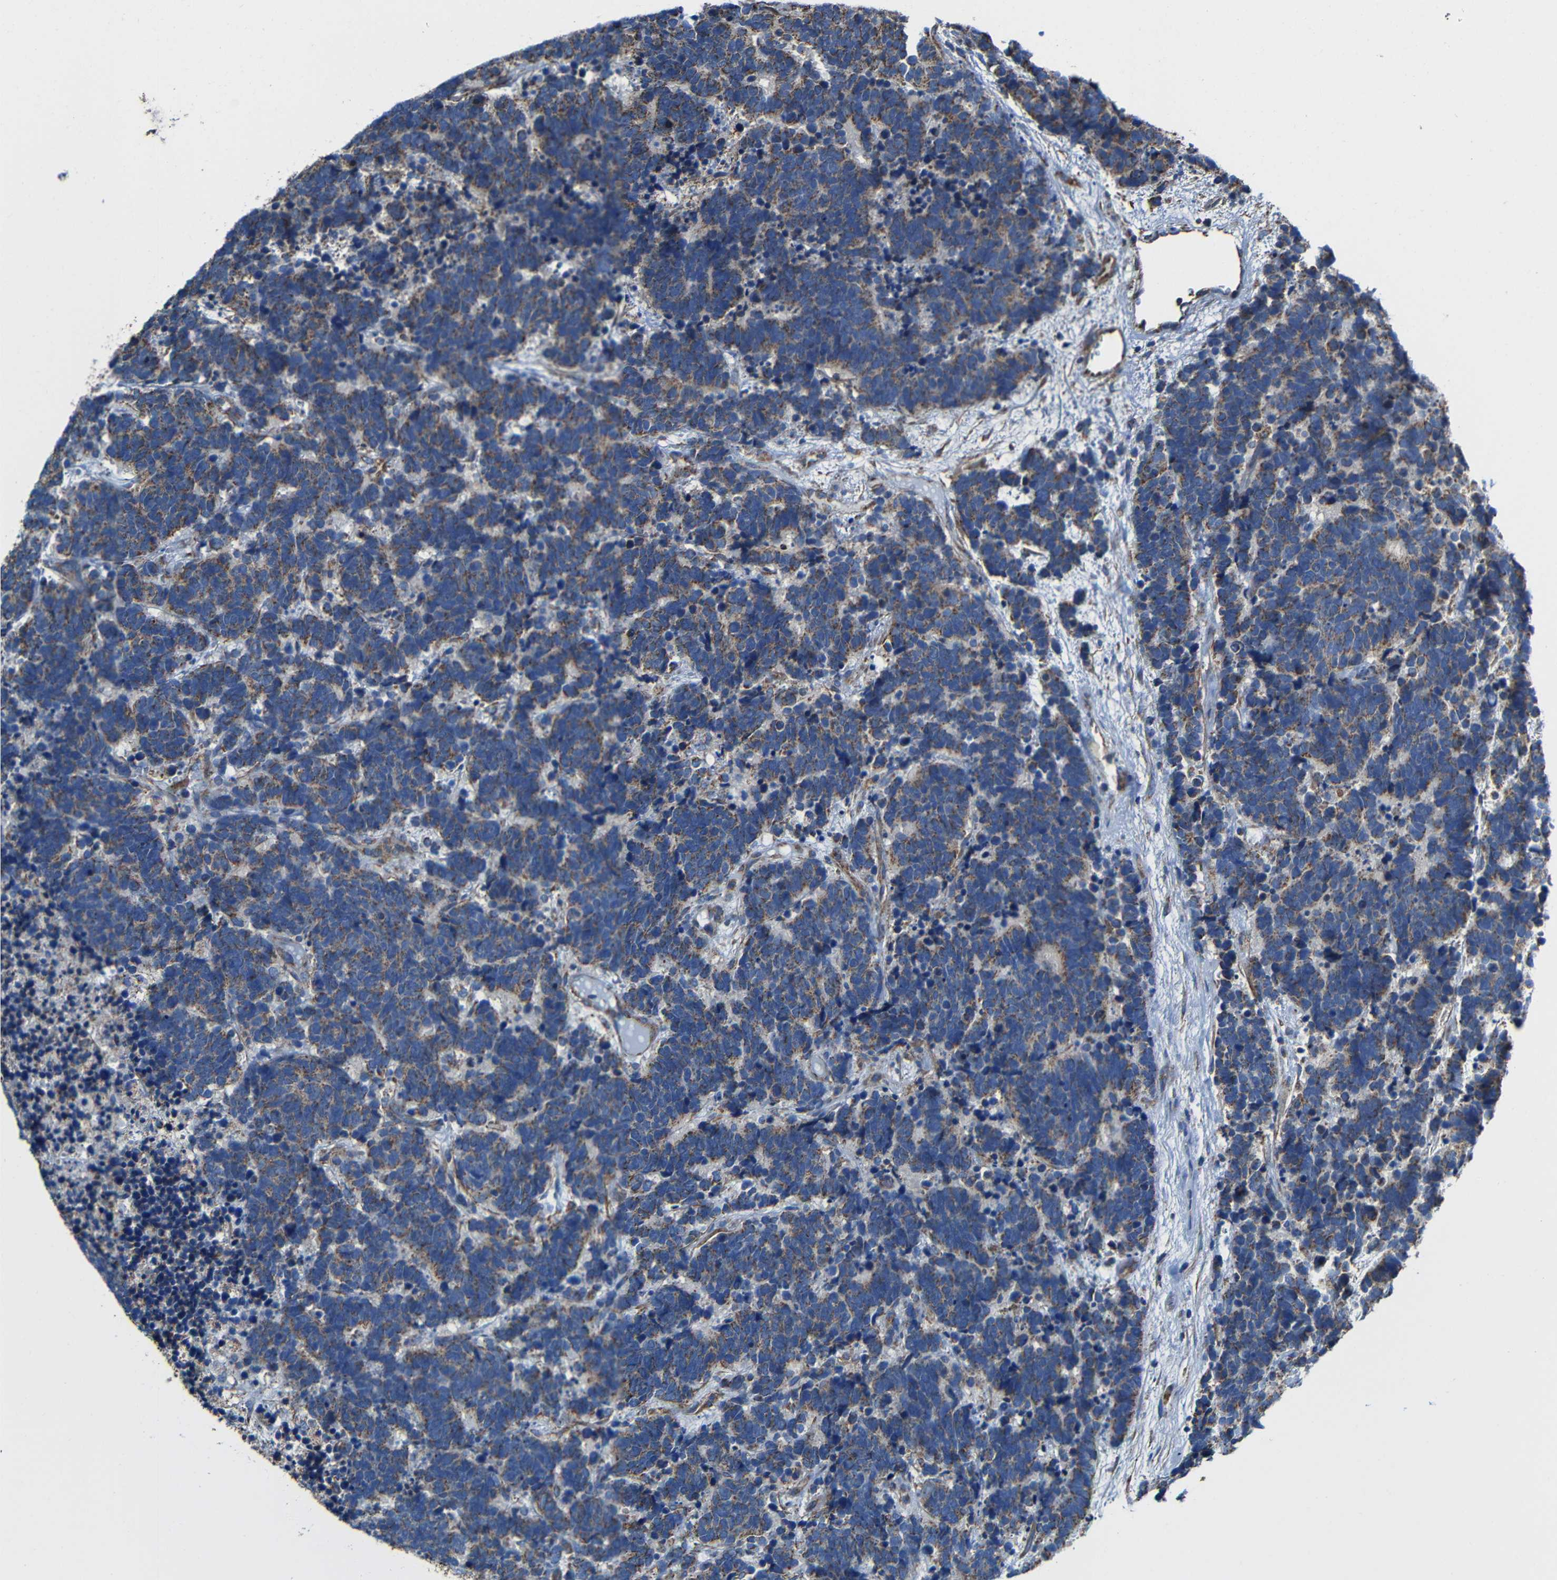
{"staining": {"intensity": "moderate", "quantity": ">75%", "location": "cytoplasmic/membranous"}, "tissue": "carcinoid", "cell_type": "Tumor cells", "image_type": "cancer", "snomed": [{"axis": "morphology", "description": "Carcinoma, NOS"}, {"axis": "morphology", "description": "Carcinoid, malignant, NOS"}, {"axis": "topography", "description": "Urinary bladder"}], "caption": "Protein staining displays moderate cytoplasmic/membranous staining in about >75% of tumor cells in carcinoid (malignant). (DAB IHC, brown staining for protein, blue staining for nuclei).", "gene": "INTS6L", "patient": {"sex": "male", "age": 57}}